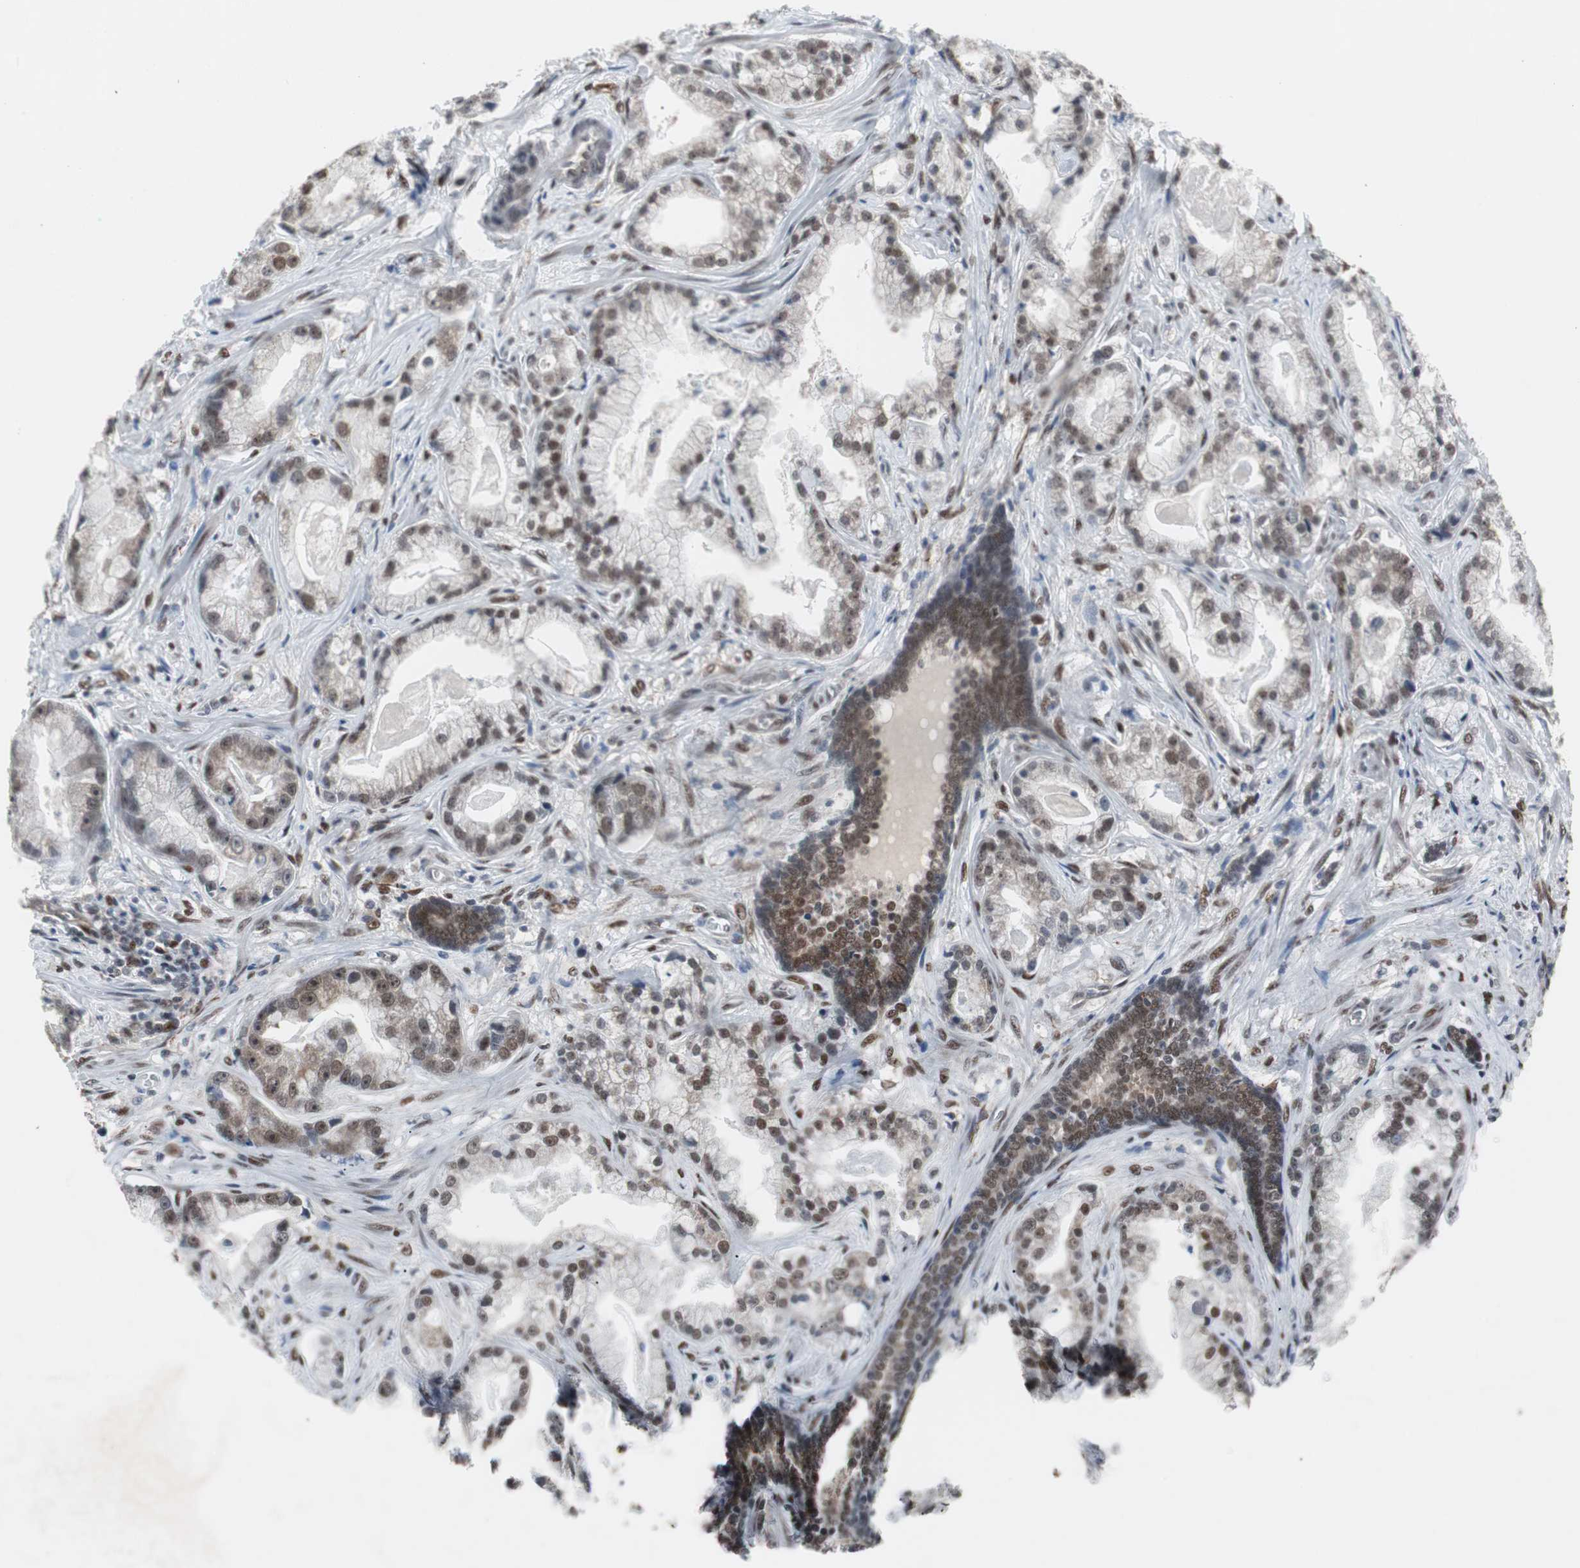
{"staining": {"intensity": "moderate", "quantity": "25%-75%", "location": "nuclear"}, "tissue": "prostate cancer", "cell_type": "Tumor cells", "image_type": "cancer", "snomed": [{"axis": "morphology", "description": "Adenocarcinoma, Low grade"}, {"axis": "topography", "description": "Prostate"}], "caption": "Low-grade adenocarcinoma (prostate) tissue shows moderate nuclear expression in approximately 25%-75% of tumor cells, visualized by immunohistochemistry.", "gene": "ZHX2", "patient": {"sex": "male", "age": 59}}